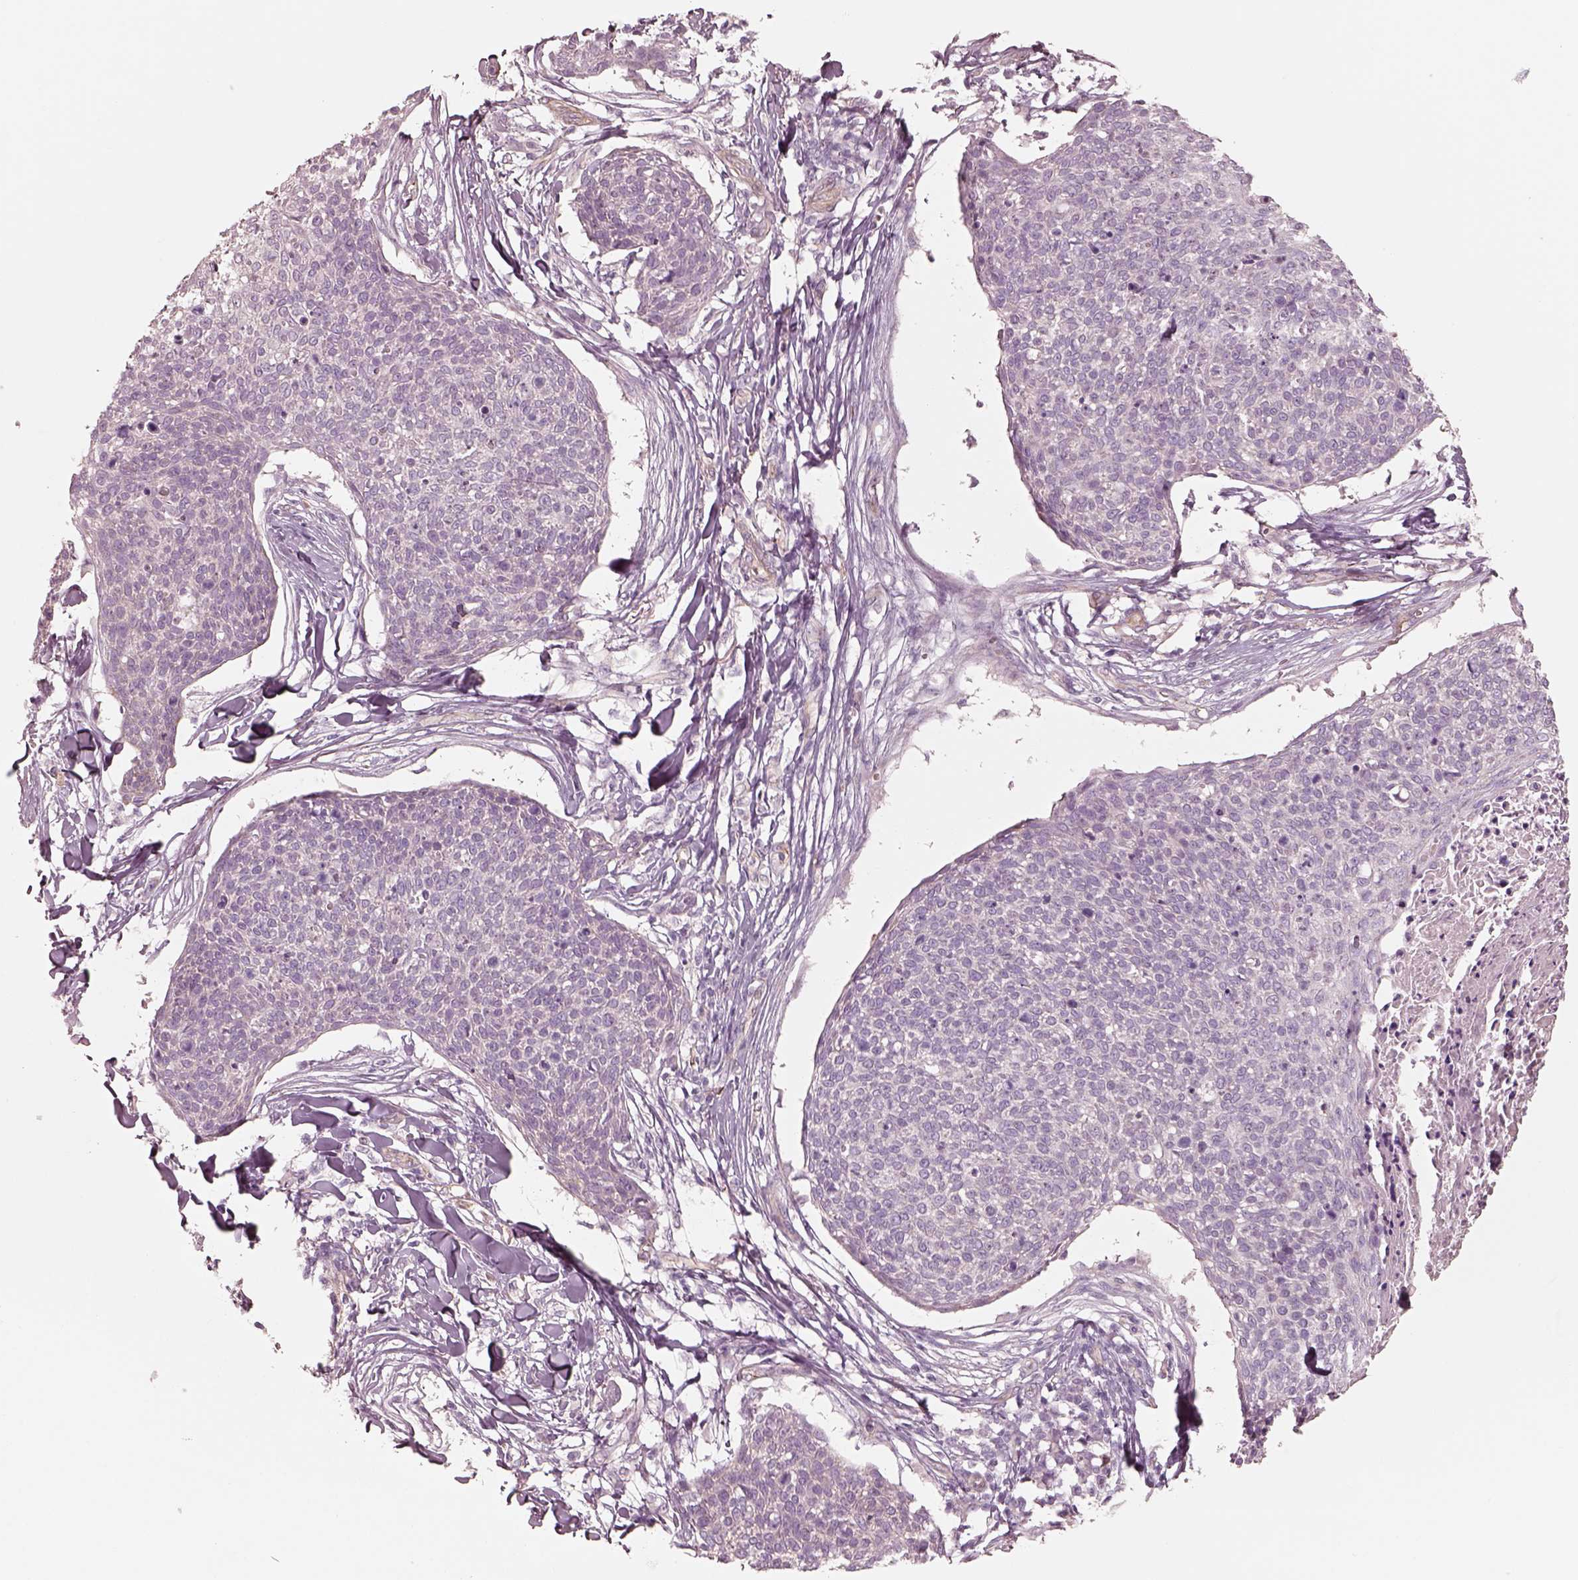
{"staining": {"intensity": "negative", "quantity": "none", "location": "none"}, "tissue": "skin cancer", "cell_type": "Tumor cells", "image_type": "cancer", "snomed": [{"axis": "morphology", "description": "Squamous cell carcinoma, NOS"}, {"axis": "topography", "description": "Skin"}, {"axis": "topography", "description": "Vulva"}], "caption": "High power microscopy histopathology image of an immunohistochemistry image of skin cancer (squamous cell carcinoma), revealing no significant positivity in tumor cells.", "gene": "CRYM", "patient": {"sex": "female", "age": 75}}